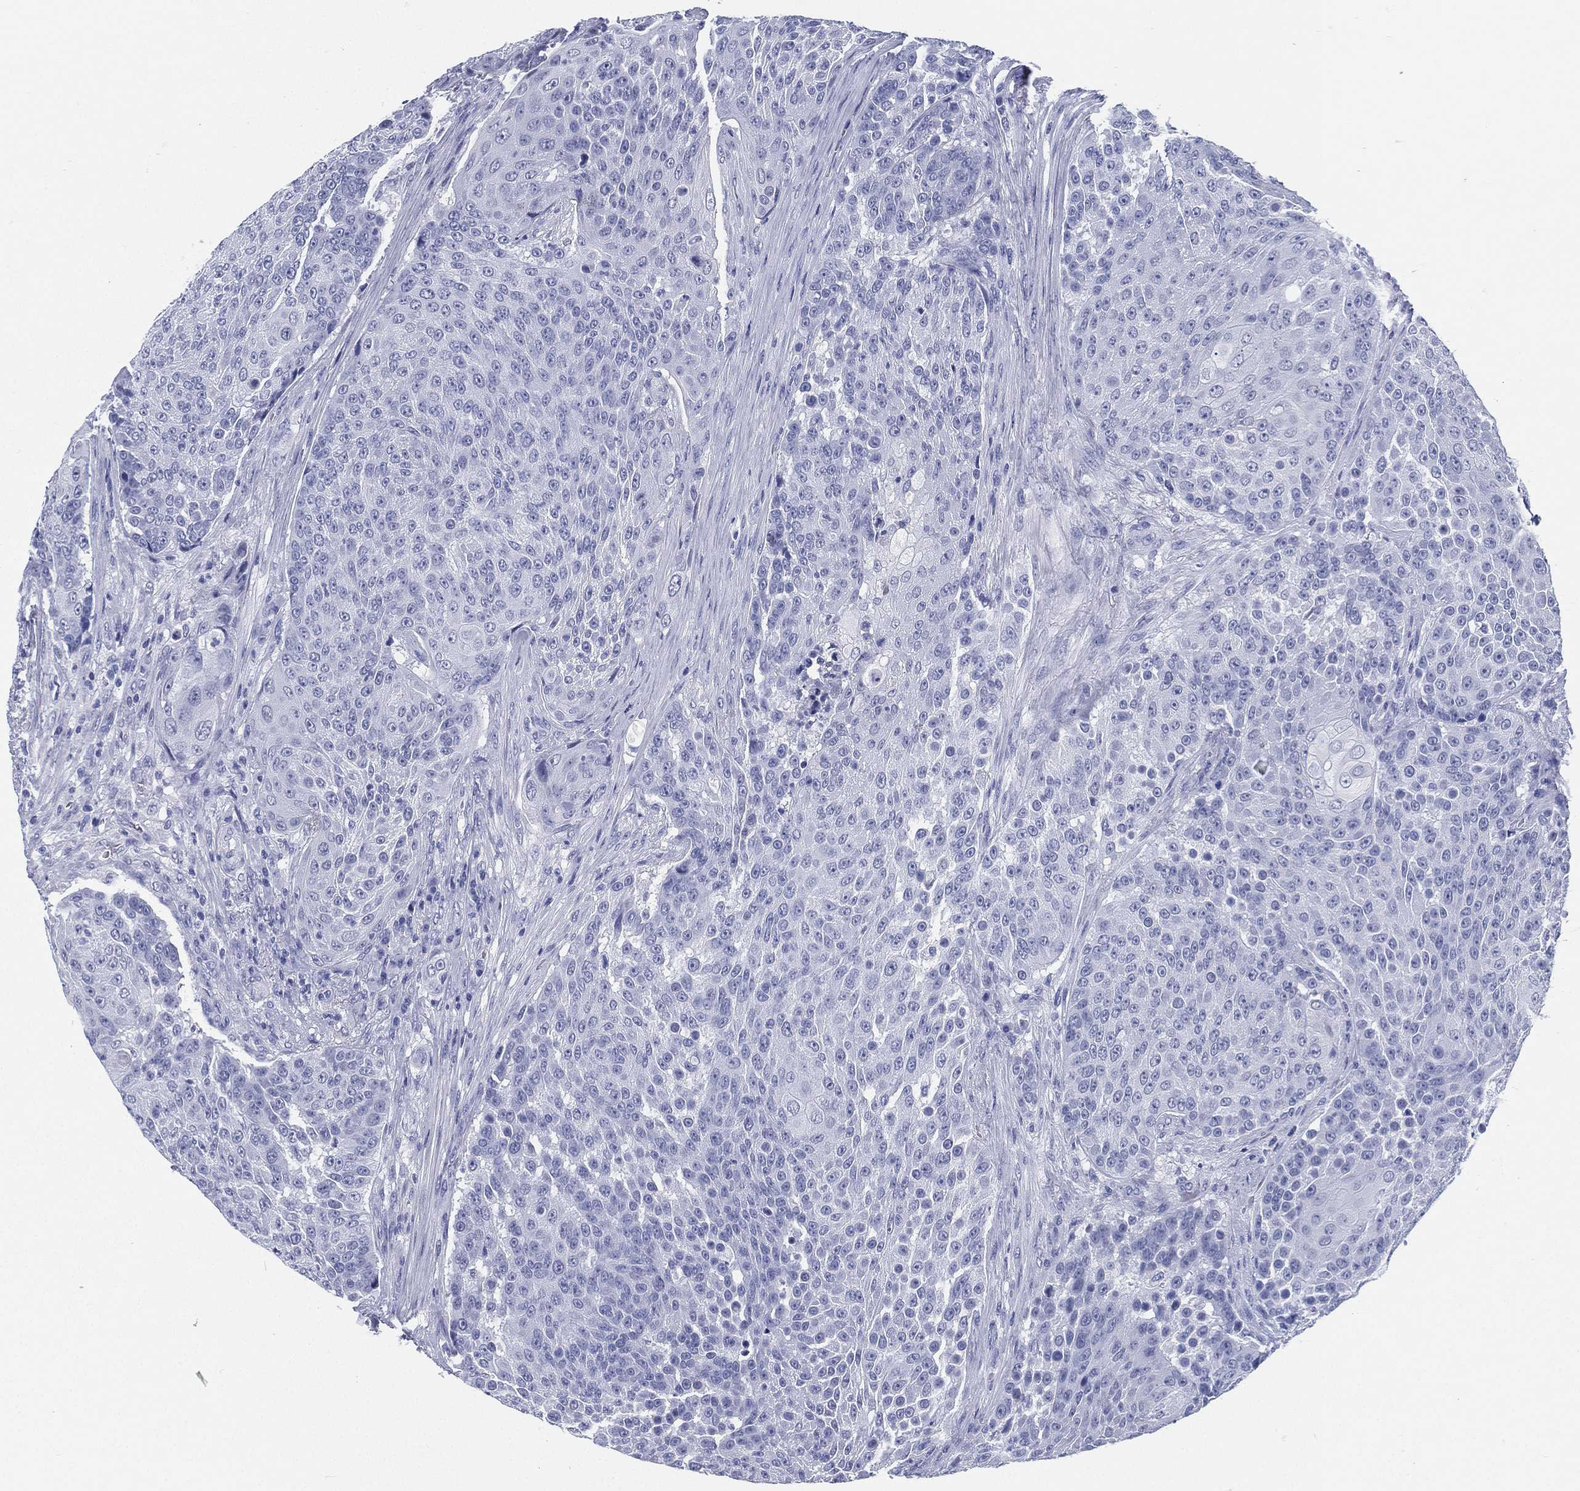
{"staining": {"intensity": "negative", "quantity": "none", "location": "none"}, "tissue": "urothelial cancer", "cell_type": "Tumor cells", "image_type": "cancer", "snomed": [{"axis": "morphology", "description": "Urothelial carcinoma, High grade"}, {"axis": "topography", "description": "Urinary bladder"}], "caption": "A photomicrograph of human urothelial cancer is negative for staining in tumor cells.", "gene": "ATP1B2", "patient": {"sex": "female", "age": 63}}